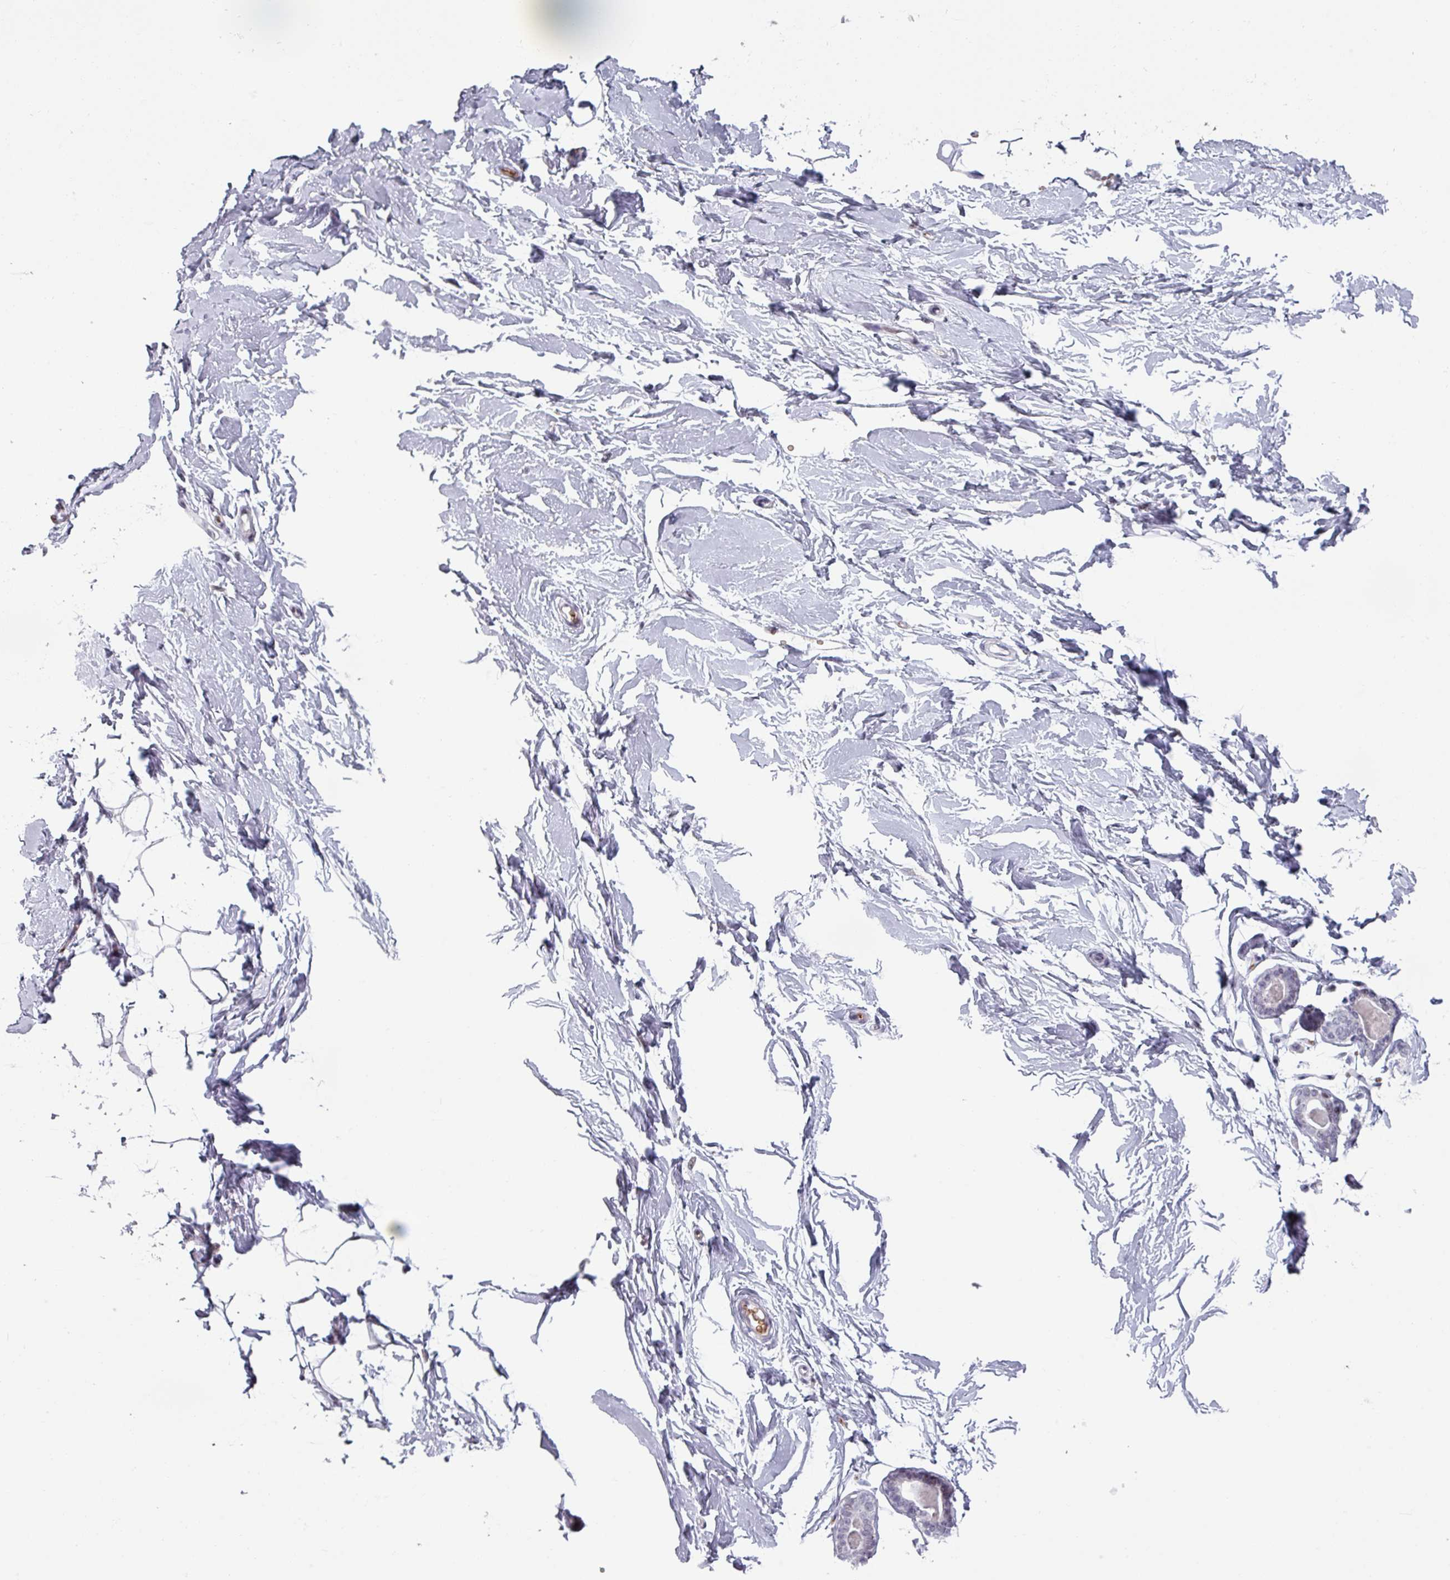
{"staining": {"intensity": "negative", "quantity": "none", "location": "none"}, "tissue": "breast", "cell_type": "Adipocytes", "image_type": "normal", "snomed": [{"axis": "morphology", "description": "Normal tissue, NOS"}, {"axis": "topography", "description": "Breast"}], "caption": "Immunohistochemistry (IHC) micrograph of benign breast stained for a protein (brown), which shows no positivity in adipocytes. Brightfield microscopy of immunohistochemistry (IHC) stained with DAB (3,3'-diaminobenzidine) (brown) and hematoxylin (blue), captured at high magnification.", "gene": "NCOR1", "patient": {"sex": "female", "age": 23}}